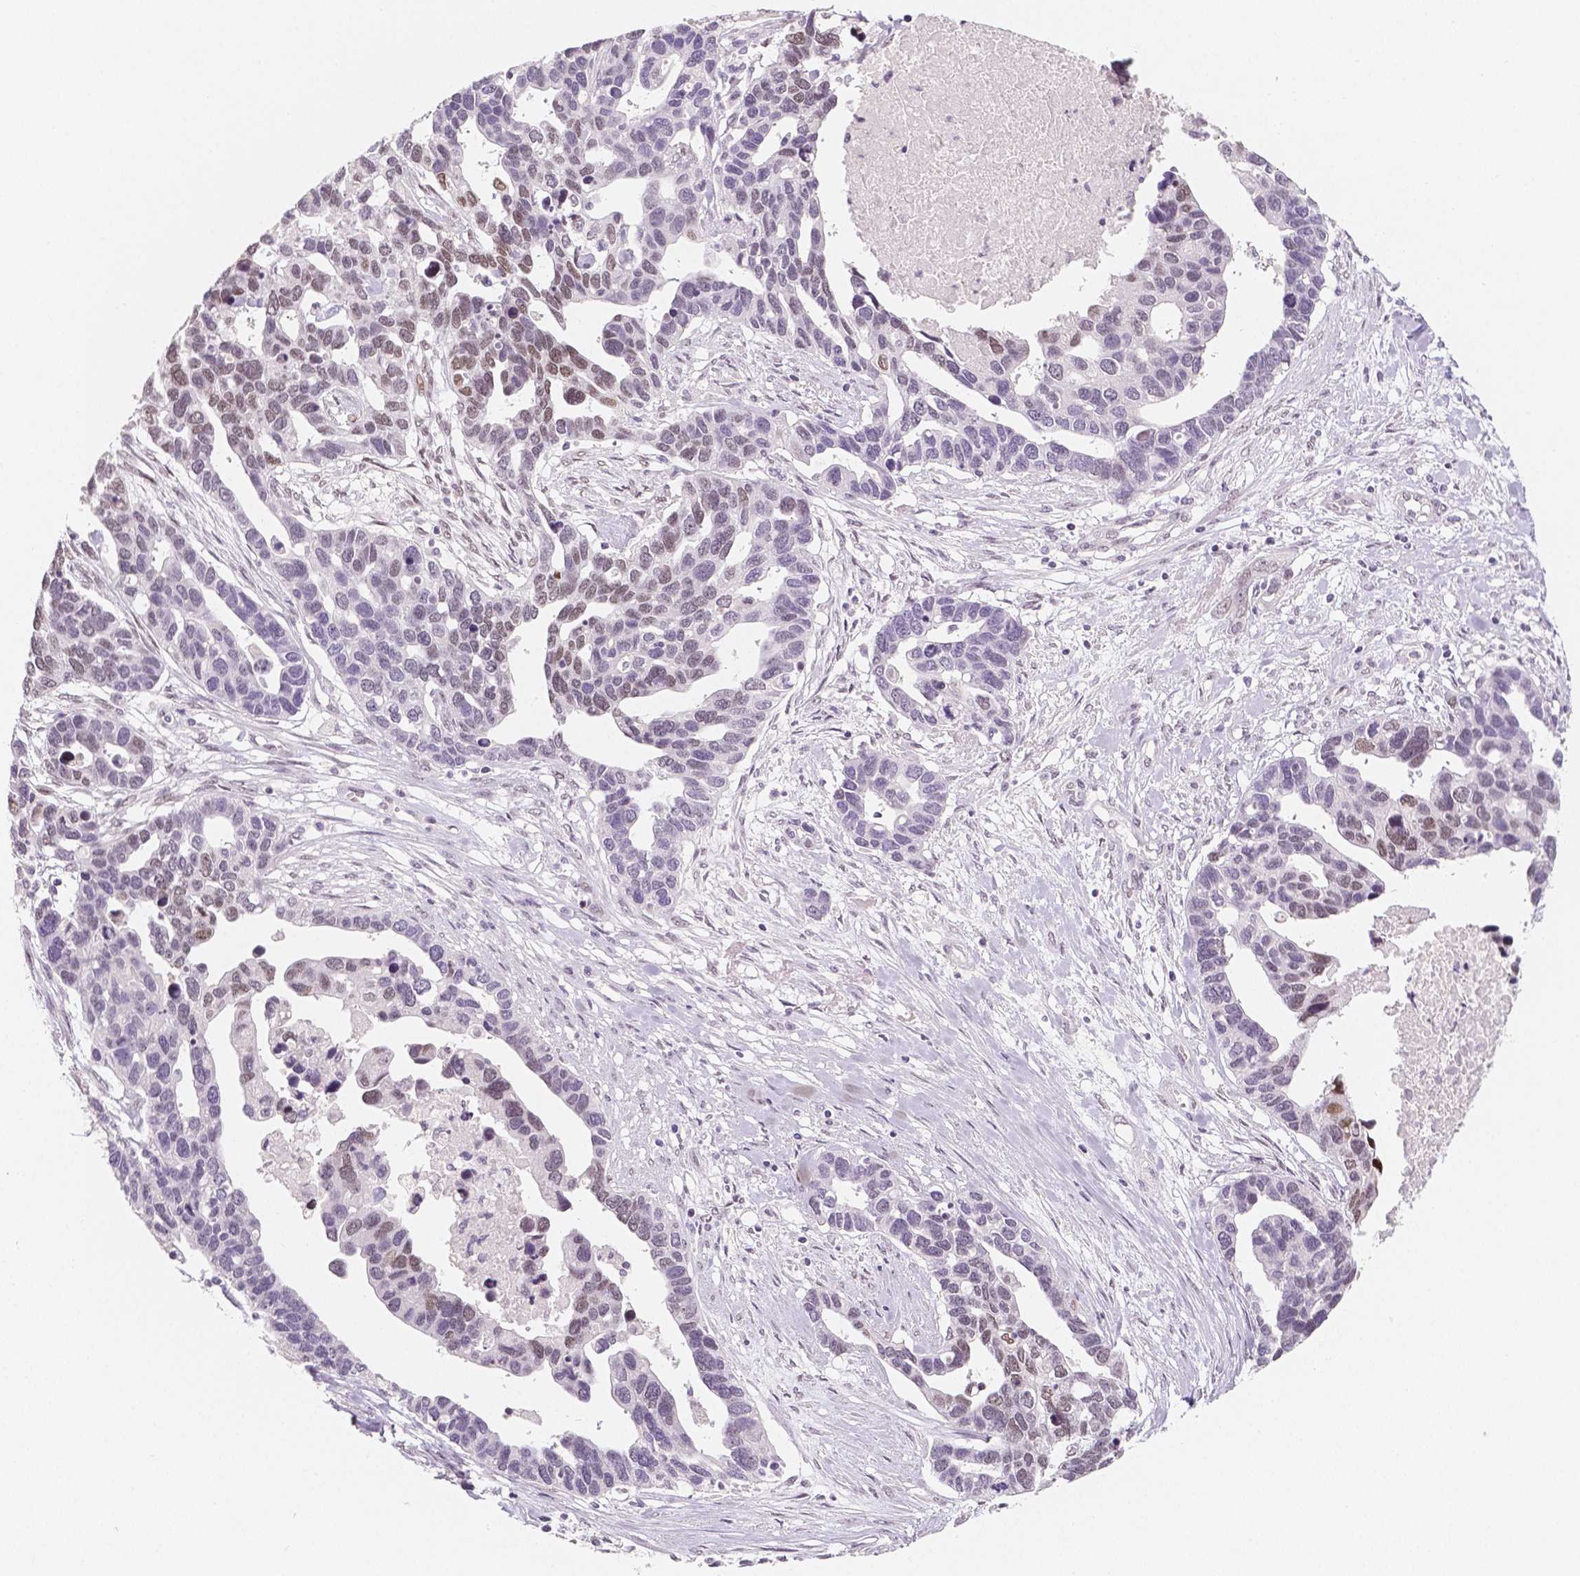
{"staining": {"intensity": "moderate", "quantity": "<25%", "location": "nuclear"}, "tissue": "ovarian cancer", "cell_type": "Tumor cells", "image_type": "cancer", "snomed": [{"axis": "morphology", "description": "Cystadenocarcinoma, serous, NOS"}, {"axis": "topography", "description": "Ovary"}], "caption": "Protein expression analysis of human ovarian cancer reveals moderate nuclear staining in about <25% of tumor cells.", "gene": "KDM5B", "patient": {"sex": "female", "age": 54}}